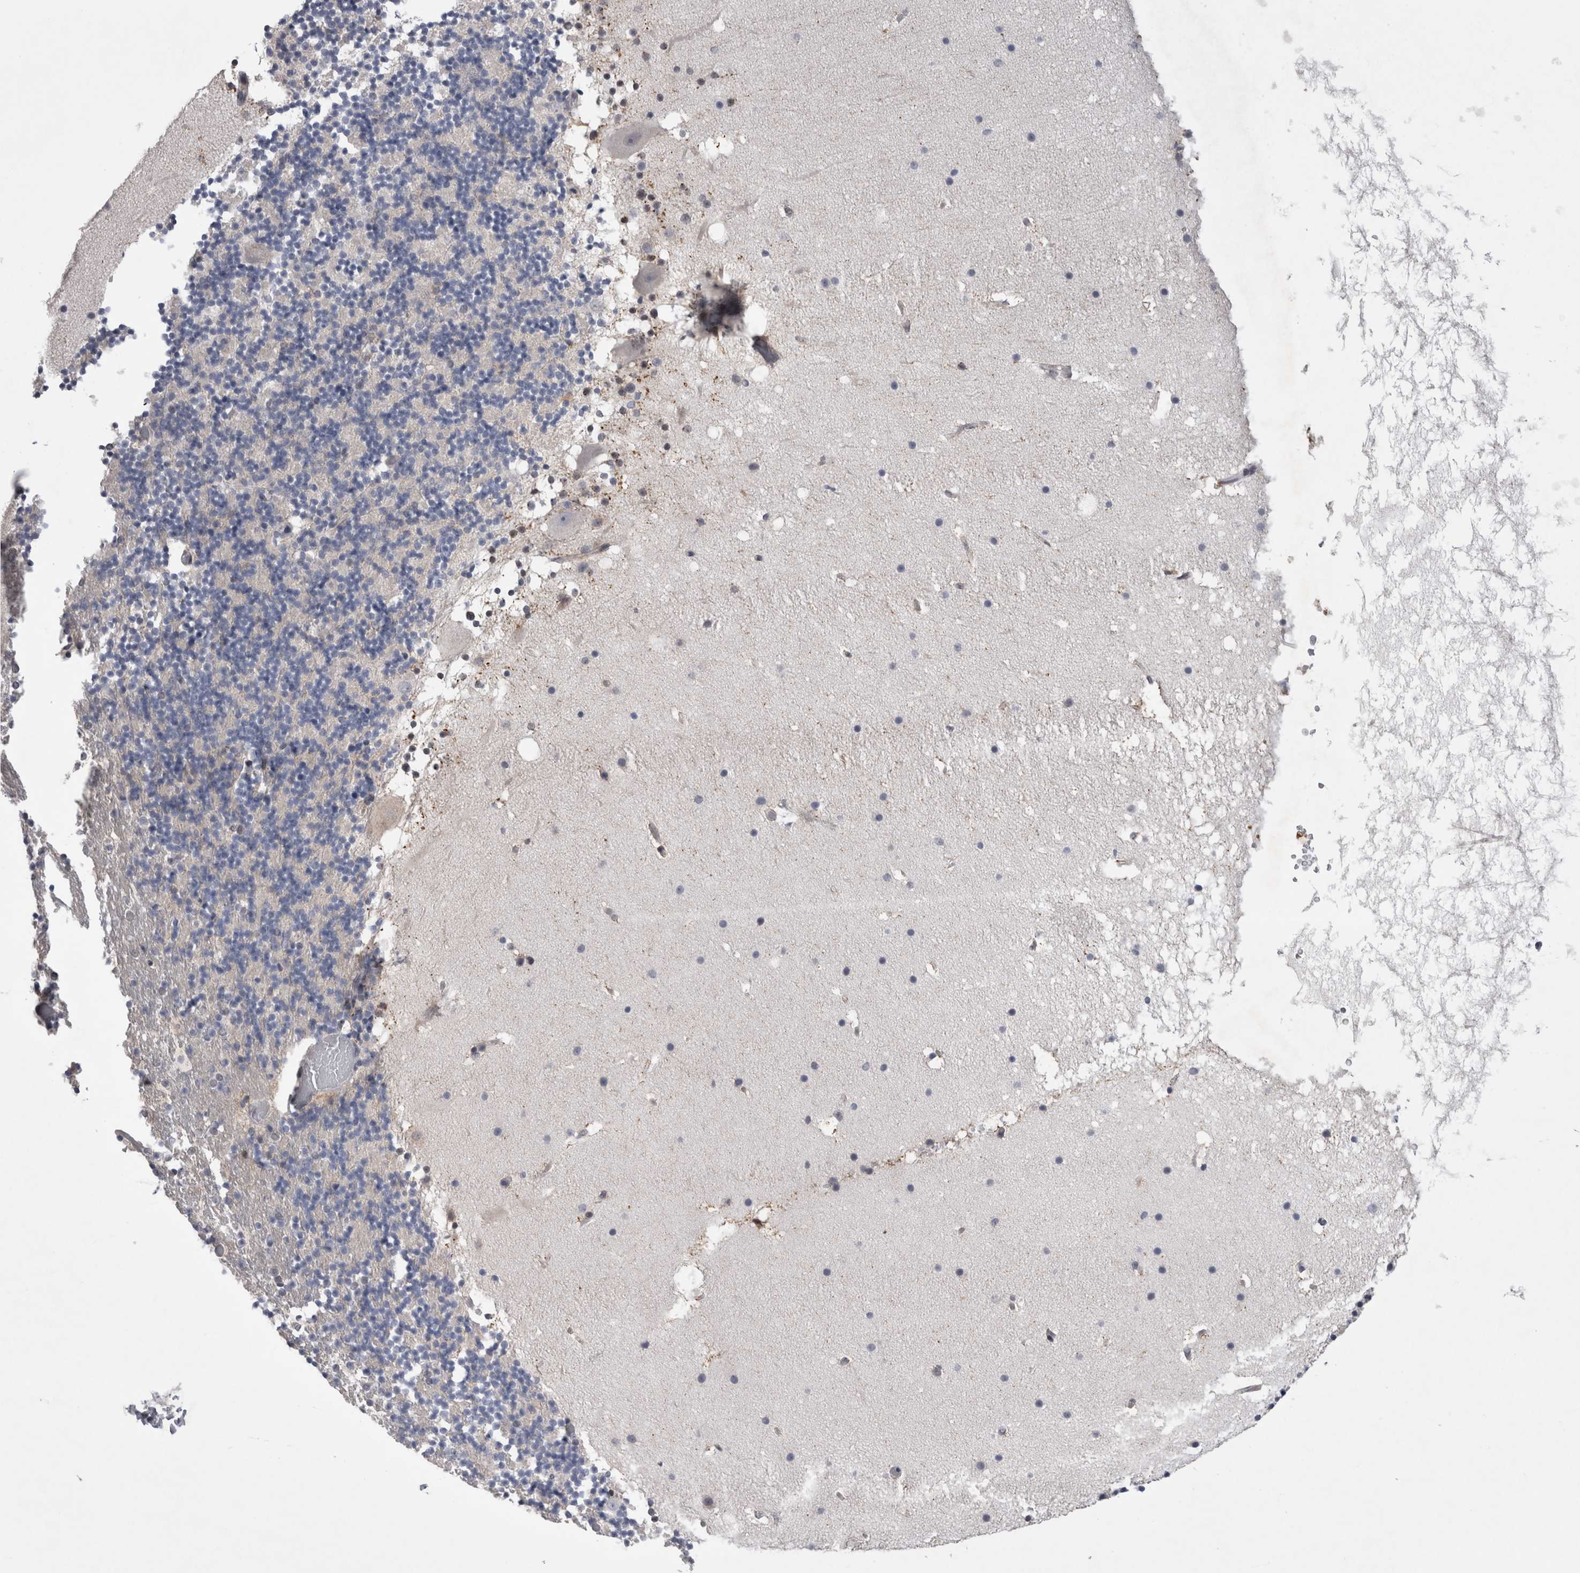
{"staining": {"intensity": "negative", "quantity": "none", "location": "none"}, "tissue": "cerebellum", "cell_type": "Cells in granular layer", "image_type": "normal", "snomed": [{"axis": "morphology", "description": "Normal tissue, NOS"}, {"axis": "topography", "description": "Cerebellum"}], "caption": "Immunohistochemistry (IHC) histopathology image of benign cerebellum stained for a protein (brown), which displays no positivity in cells in granular layer.", "gene": "KIF18B", "patient": {"sex": "male", "age": 57}}